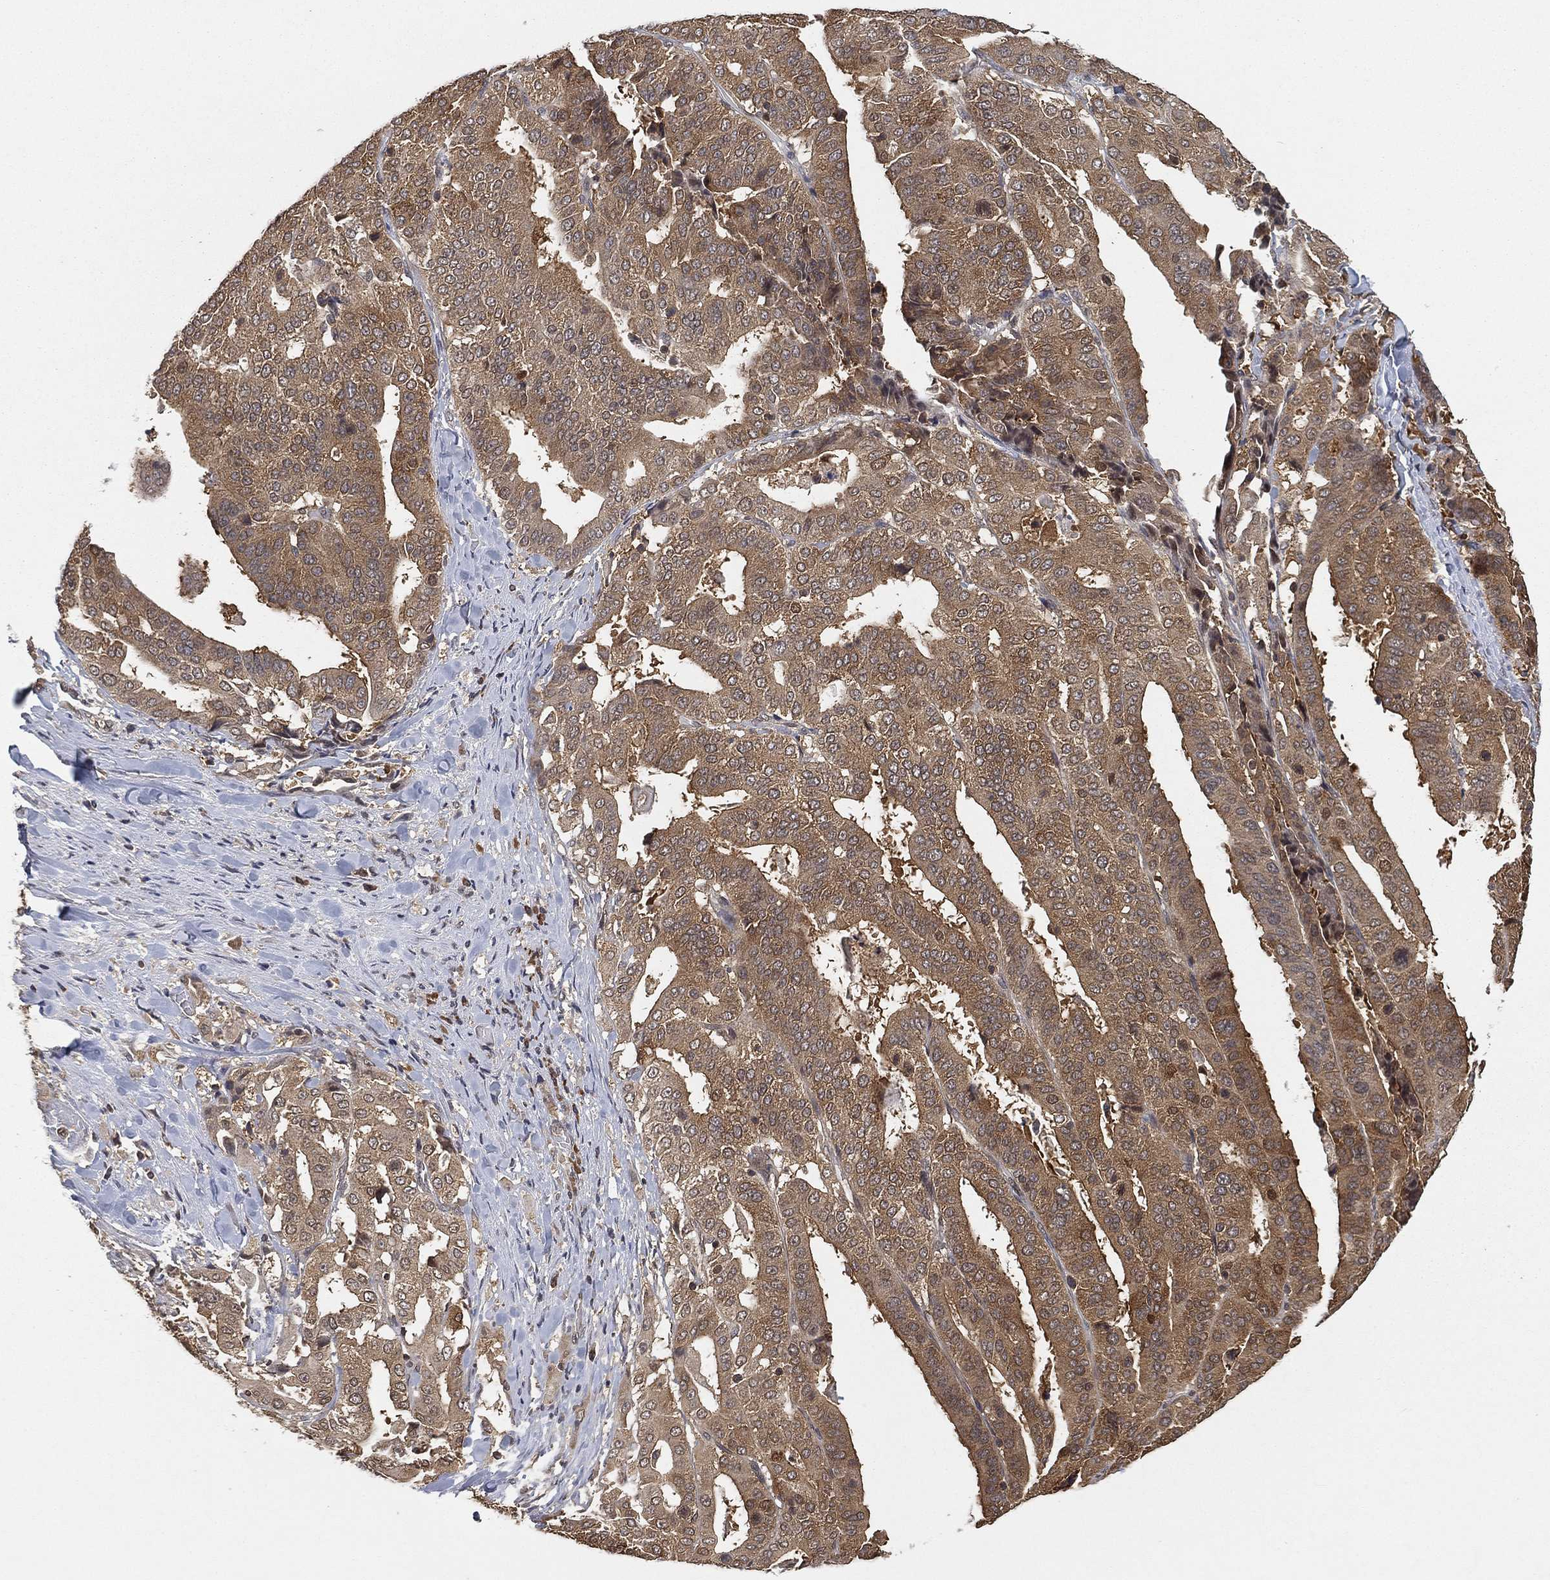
{"staining": {"intensity": "moderate", "quantity": ">75%", "location": "cytoplasmic/membranous"}, "tissue": "stomach cancer", "cell_type": "Tumor cells", "image_type": "cancer", "snomed": [{"axis": "morphology", "description": "Adenocarcinoma, NOS"}, {"axis": "topography", "description": "Stomach"}], "caption": "Immunohistochemical staining of adenocarcinoma (stomach) demonstrates medium levels of moderate cytoplasmic/membranous staining in about >75% of tumor cells.", "gene": "UBA5", "patient": {"sex": "male", "age": 48}}